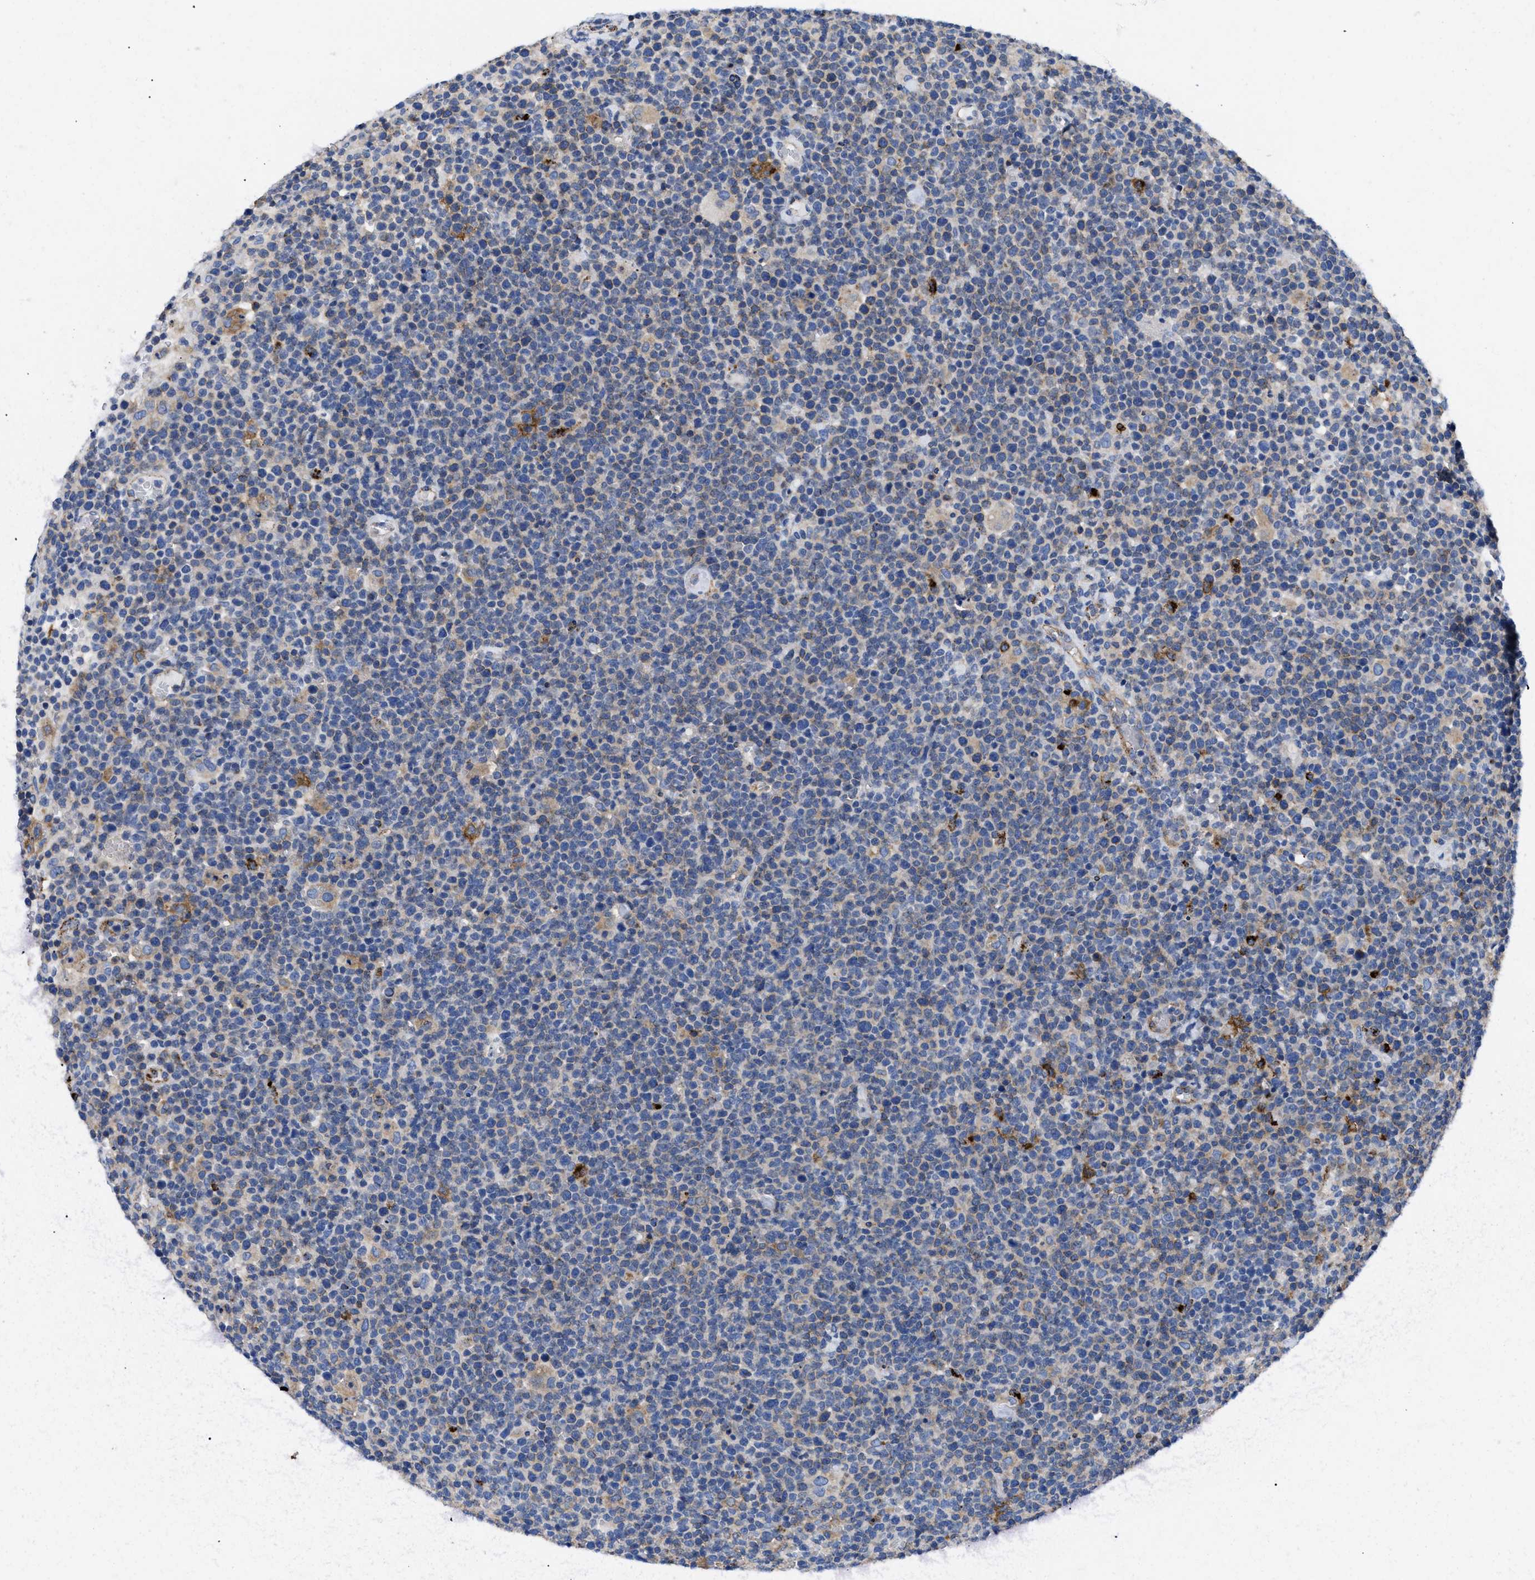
{"staining": {"intensity": "weak", "quantity": "<25%", "location": "cytoplasmic/membranous"}, "tissue": "lymphoma", "cell_type": "Tumor cells", "image_type": "cancer", "snomed": [{"axis": "morphology", "description": "Malignant lymphoma, non-Hodgkin's type, High grade"}, {"axis": "topography", "description": "Lymph node"}], "caption": "An immunohistochemistry (IHC) image of malignant lymphoma, non-Hodgkin's type (high-grade) is shown. There is no staining in tumor cells of malignant lymphoma, non-Hodgkin's type (high-grade). (Immunohistochemistry, brightfield microscopy, high magnification).", "gene": "HLA-DPA1", "patient": {"sex": "male", "age": 61}}